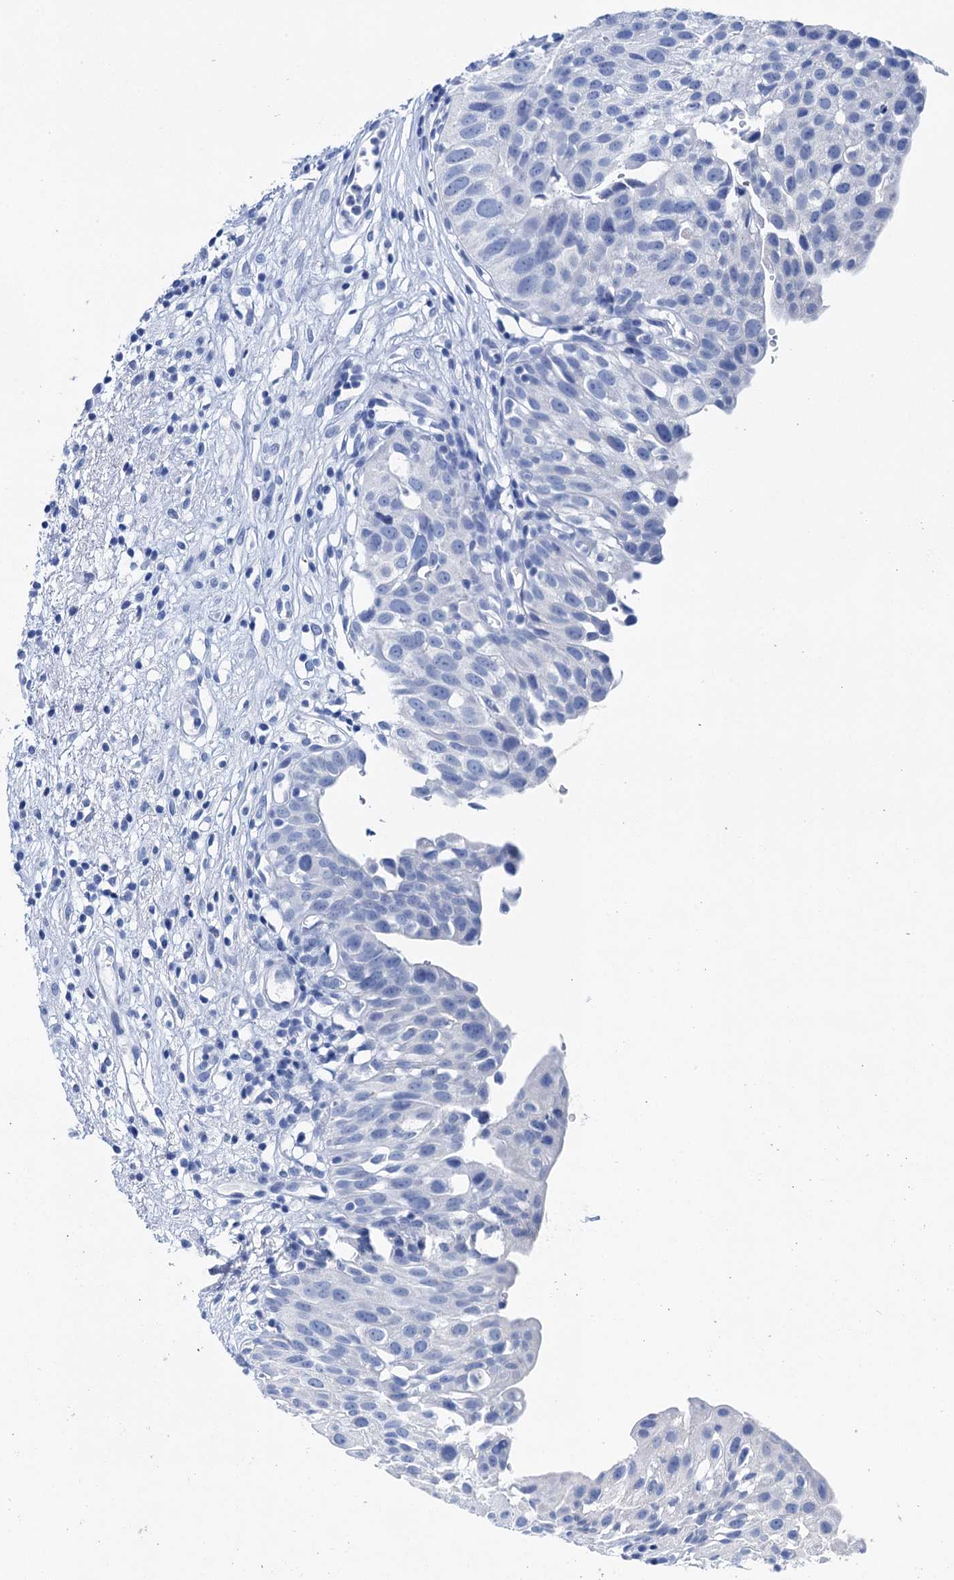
{"staining": {"intensity": "negative", "quantity": "none", "location": "none"}, "tissue": "urinary bladder", "cell_type": "Urothelial cells", "image_type": "normal", "snomed": [{"axis": "morphology", "description": "Normal tissue, NOS"}, {"axis": "topography", "description": "Urinary bladder"}], "caption": "A high-resolution photomicrograph shows IHC staining of unremarkable urinary bladder, which displays no significant staining in urothelial cells.", "gene": "BRINP1", "patient": {"sex": "male", "age": 51}}